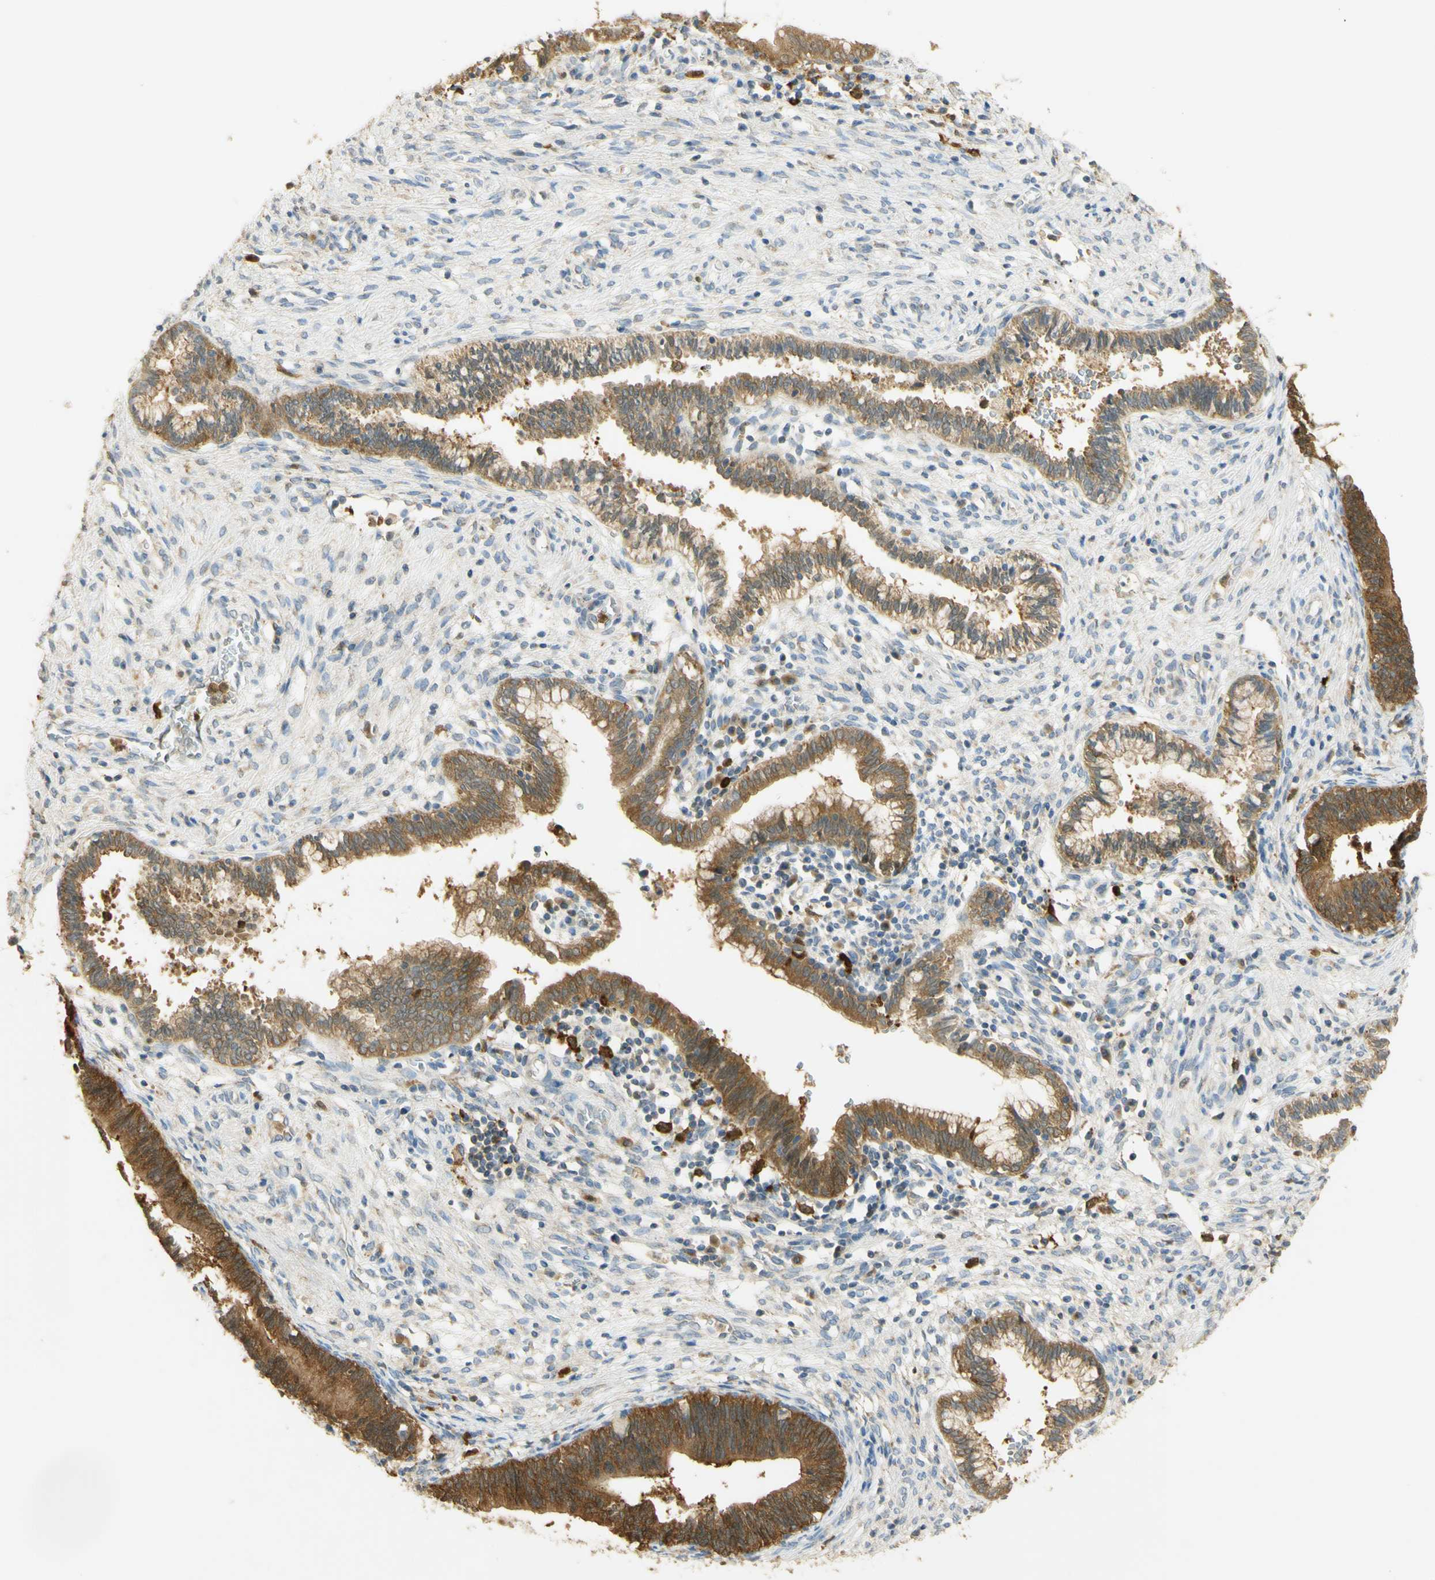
{"staining": {"intensity": "moderate", "quantity": ">75%", "location": "cytoplasmic/membranous"}, "tissue": "cervical cancer", "cell_type": "Tumor cells", "image_type": "cancer", "snomed": [{"axis": "morphology", "description": "Adenocarcinoma, NOS"}, {"axis": "topography", "description": "Cervix"}], "caption": "High-power microscopy captured an immunohistochemistry image of cervical adenocarcinoma, revealing moderate cytoplasmic/membranous staining in approximately >75% of tumor cells.", "gene": "PAK1", "patient": {"sex": "female", "age": 44}}